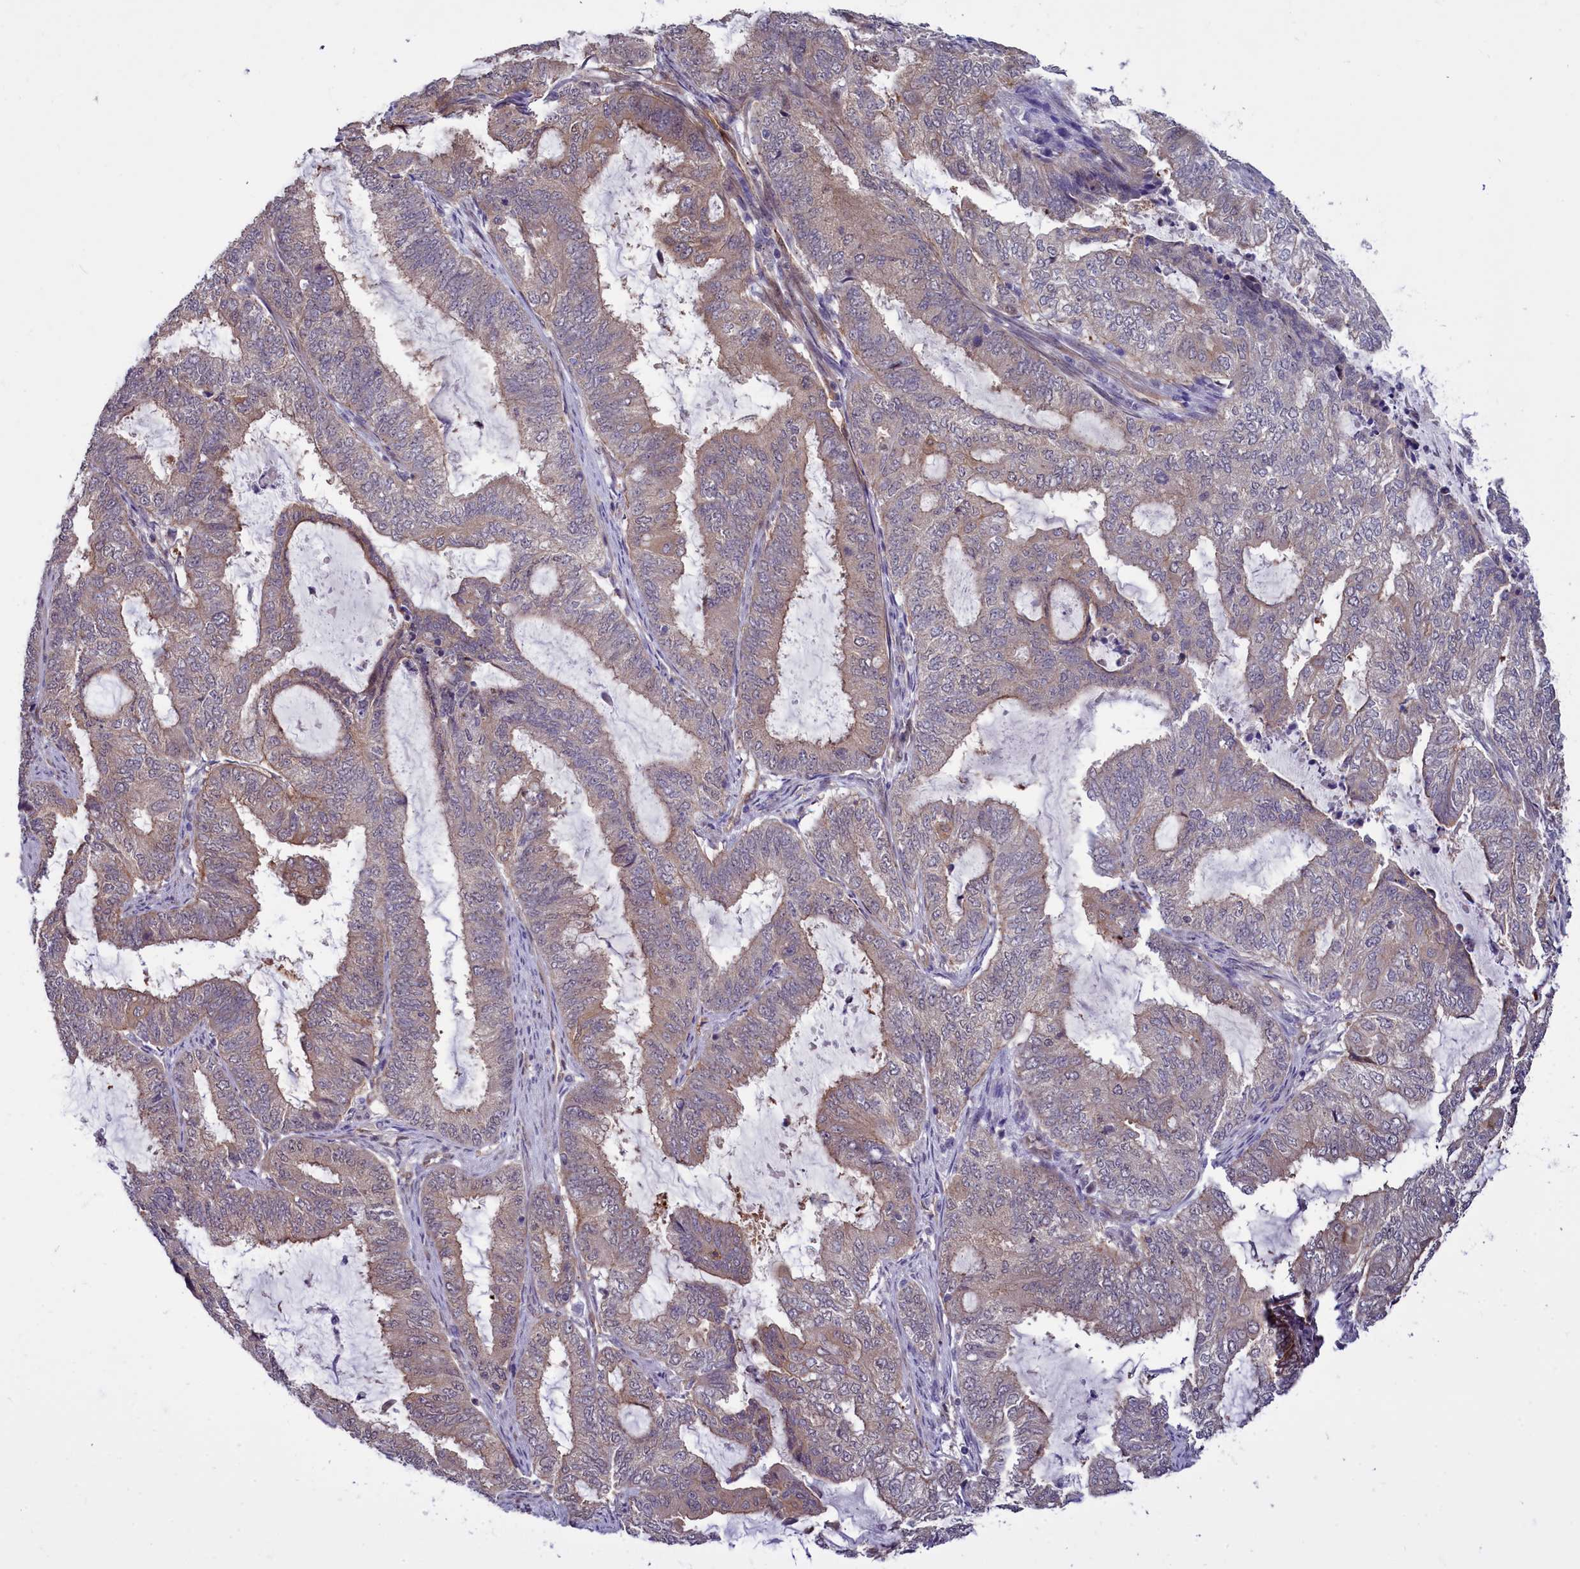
{"staining": {"intensity": "weak", "quantity": "25%-75%", "location": "cytoplasmic/membranous"}, "tissue": "endometrial cancer", "cell_type": "Tumor cells", "image_type": "cancer", "snomed": [{"axis": "morphology", "description": "Adenocarcinoma, NOS"}, {"axis": "topography", "description": "Endometrium"}], "caption": "Immunohistochemical staining of human endometrial cancer demonstrates weak cytoplasmic/membranous protein positivity in approximately 25%-75% of tumor cells.", "gene": "BCAR1", "patient": {"sex": "female", "age": 51}}